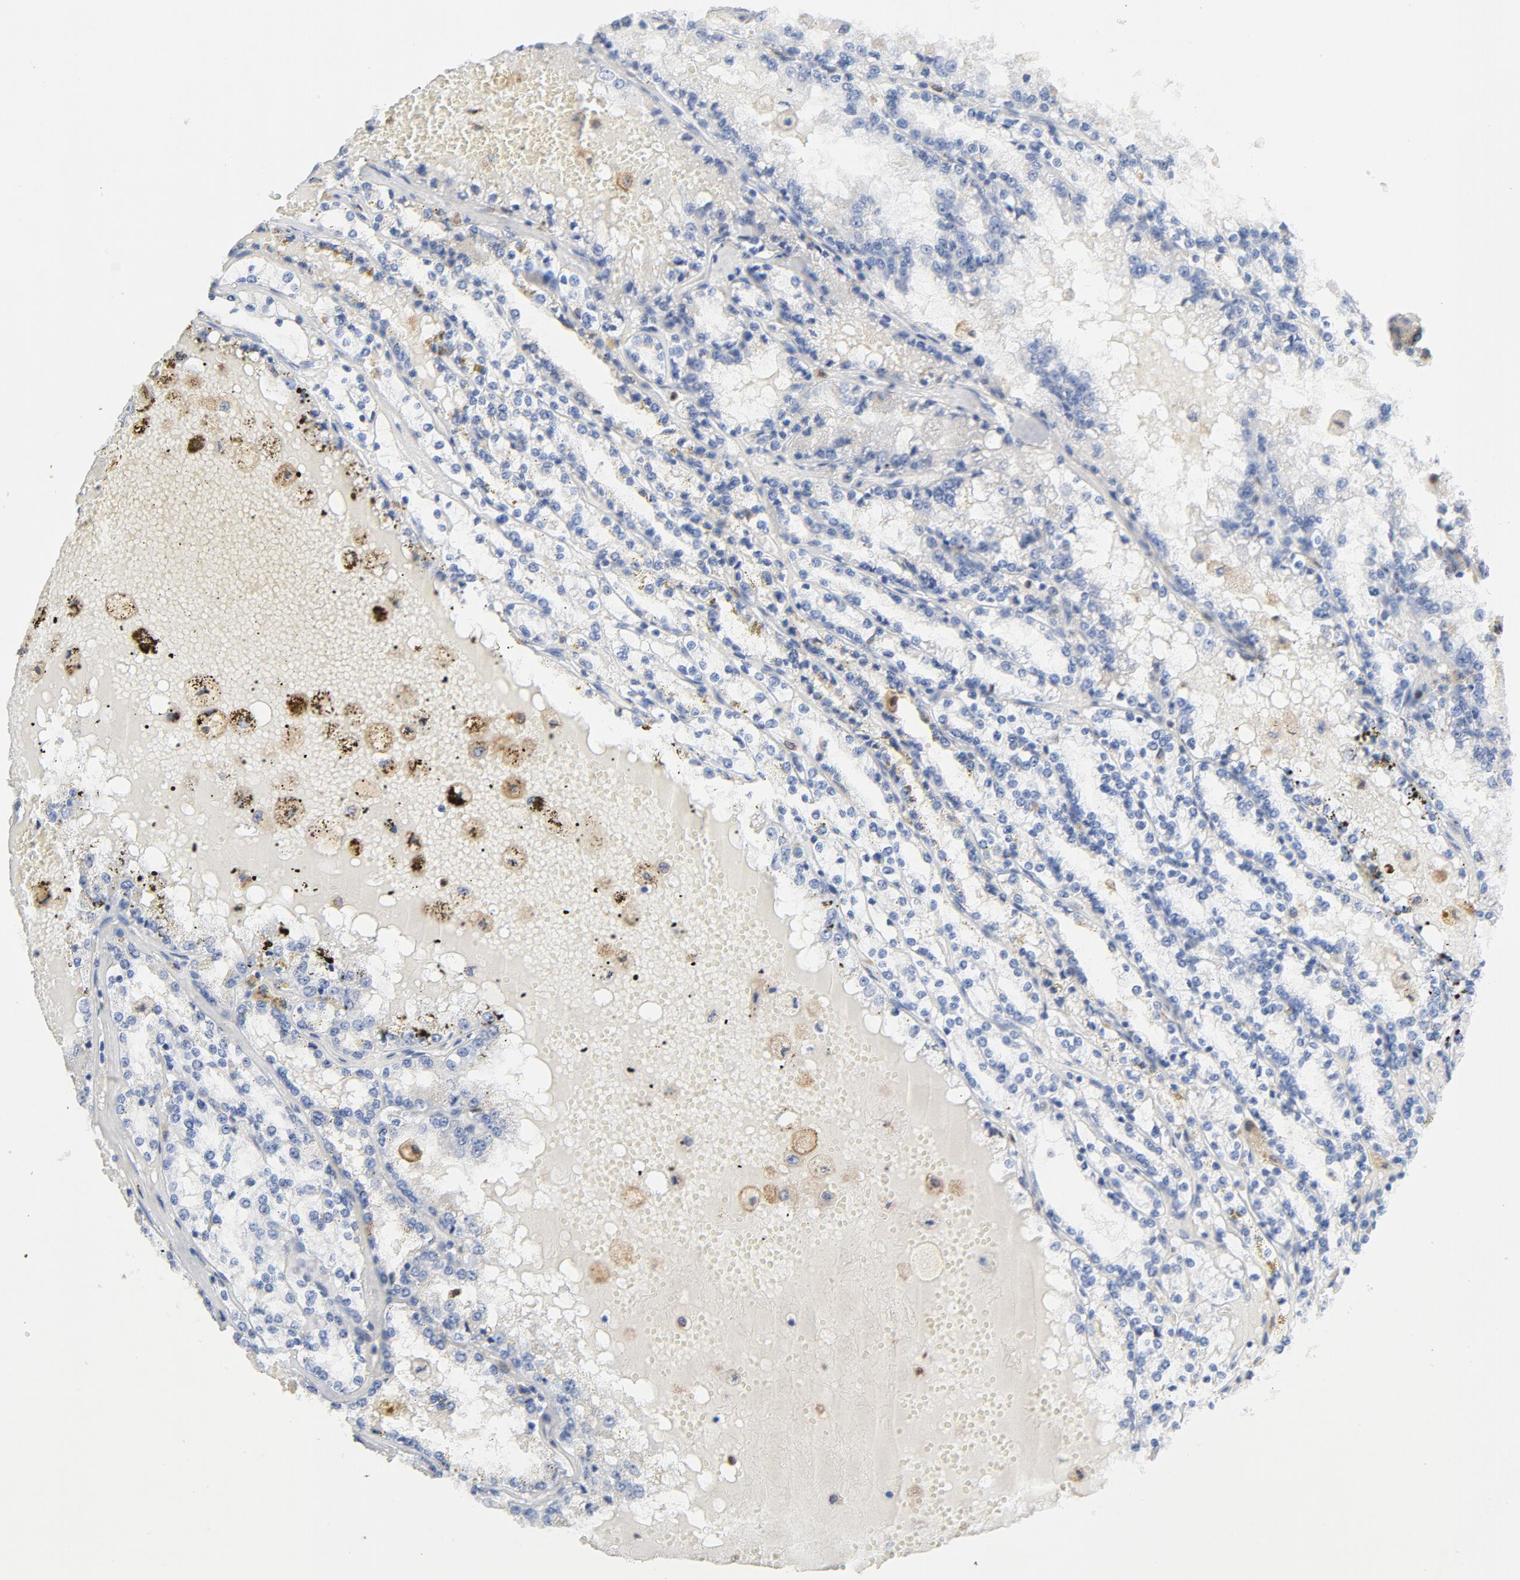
{"staining": {"intensity": "negative", "quantity": "none", "location": "none"}, "tissue": "renal cancer", "cell_type": "Tumor cells", "image_type": "cancer", "snomed": [{"axis": "morphology", "description": "Adenocarcinoma, NOS"}, {"axis": "topography", "description": "Kidney"}], "caption": "High power microscopy histopathology image of an immunohistochemistry photomicrograph of adenocarcinoma (renal), revealing no significant staining in tumor cells.", "gene": "NCF1", "patient": {"sex": "female", "age": 56}}